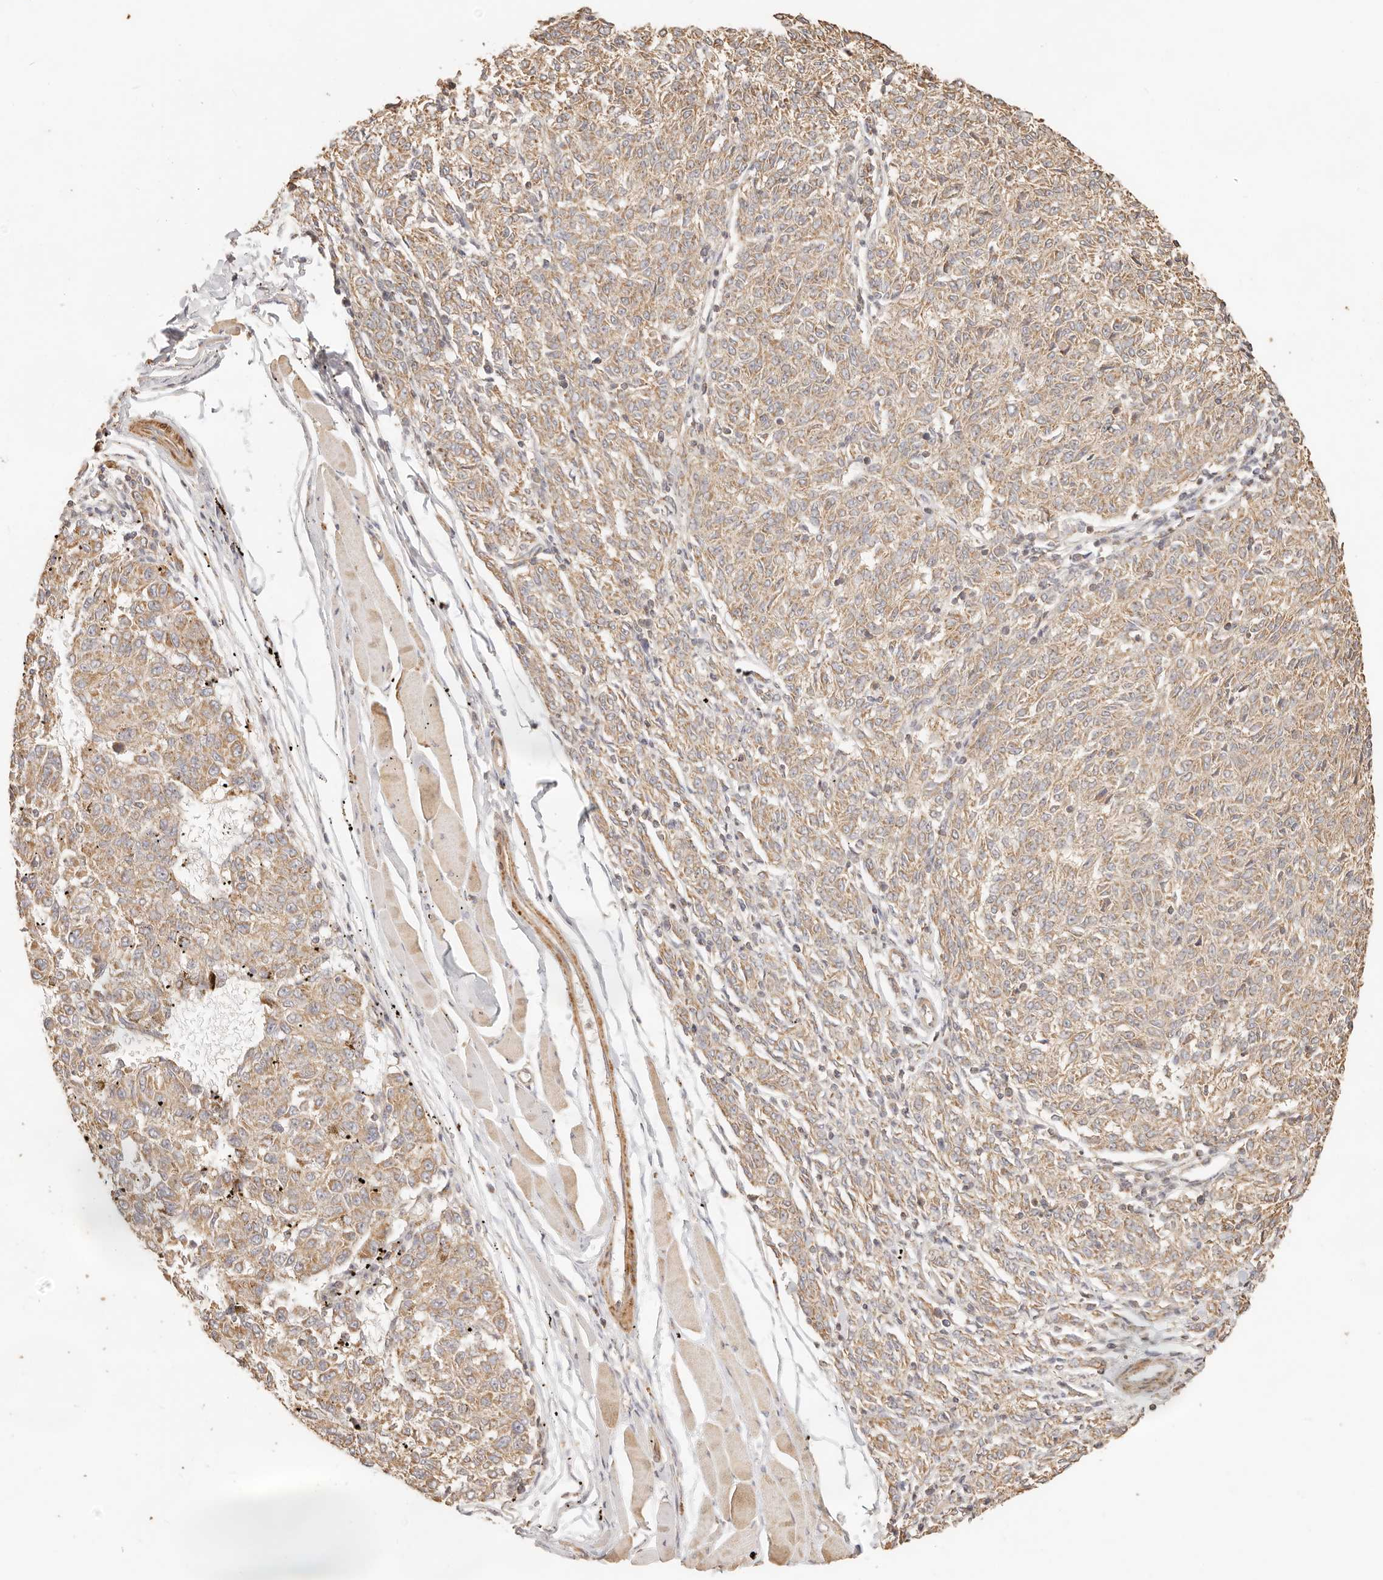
{"staining": {"intensity": "weak", "quantity": ">75%", "location": "cytoplasmic/membranous"}, "tissue": "melanoma", "cell_type": "Tumor cells", "image_type": "cancer", "snomed": [{"axis": "morphology", "description": "Malignant melanoma, NOS"}, {"axis": "topography", "description": "Skin"}], "caption": "A high-resolution photomicrograph shows immunohistochemistry (IHC) staining of malignant melanoma, which demonstrates weak cytoplasmic/membranous positivity in approximately >75% of tumor cells.", "gene": "PTPN22", "patient": {"sex": "female", "age": 72}}